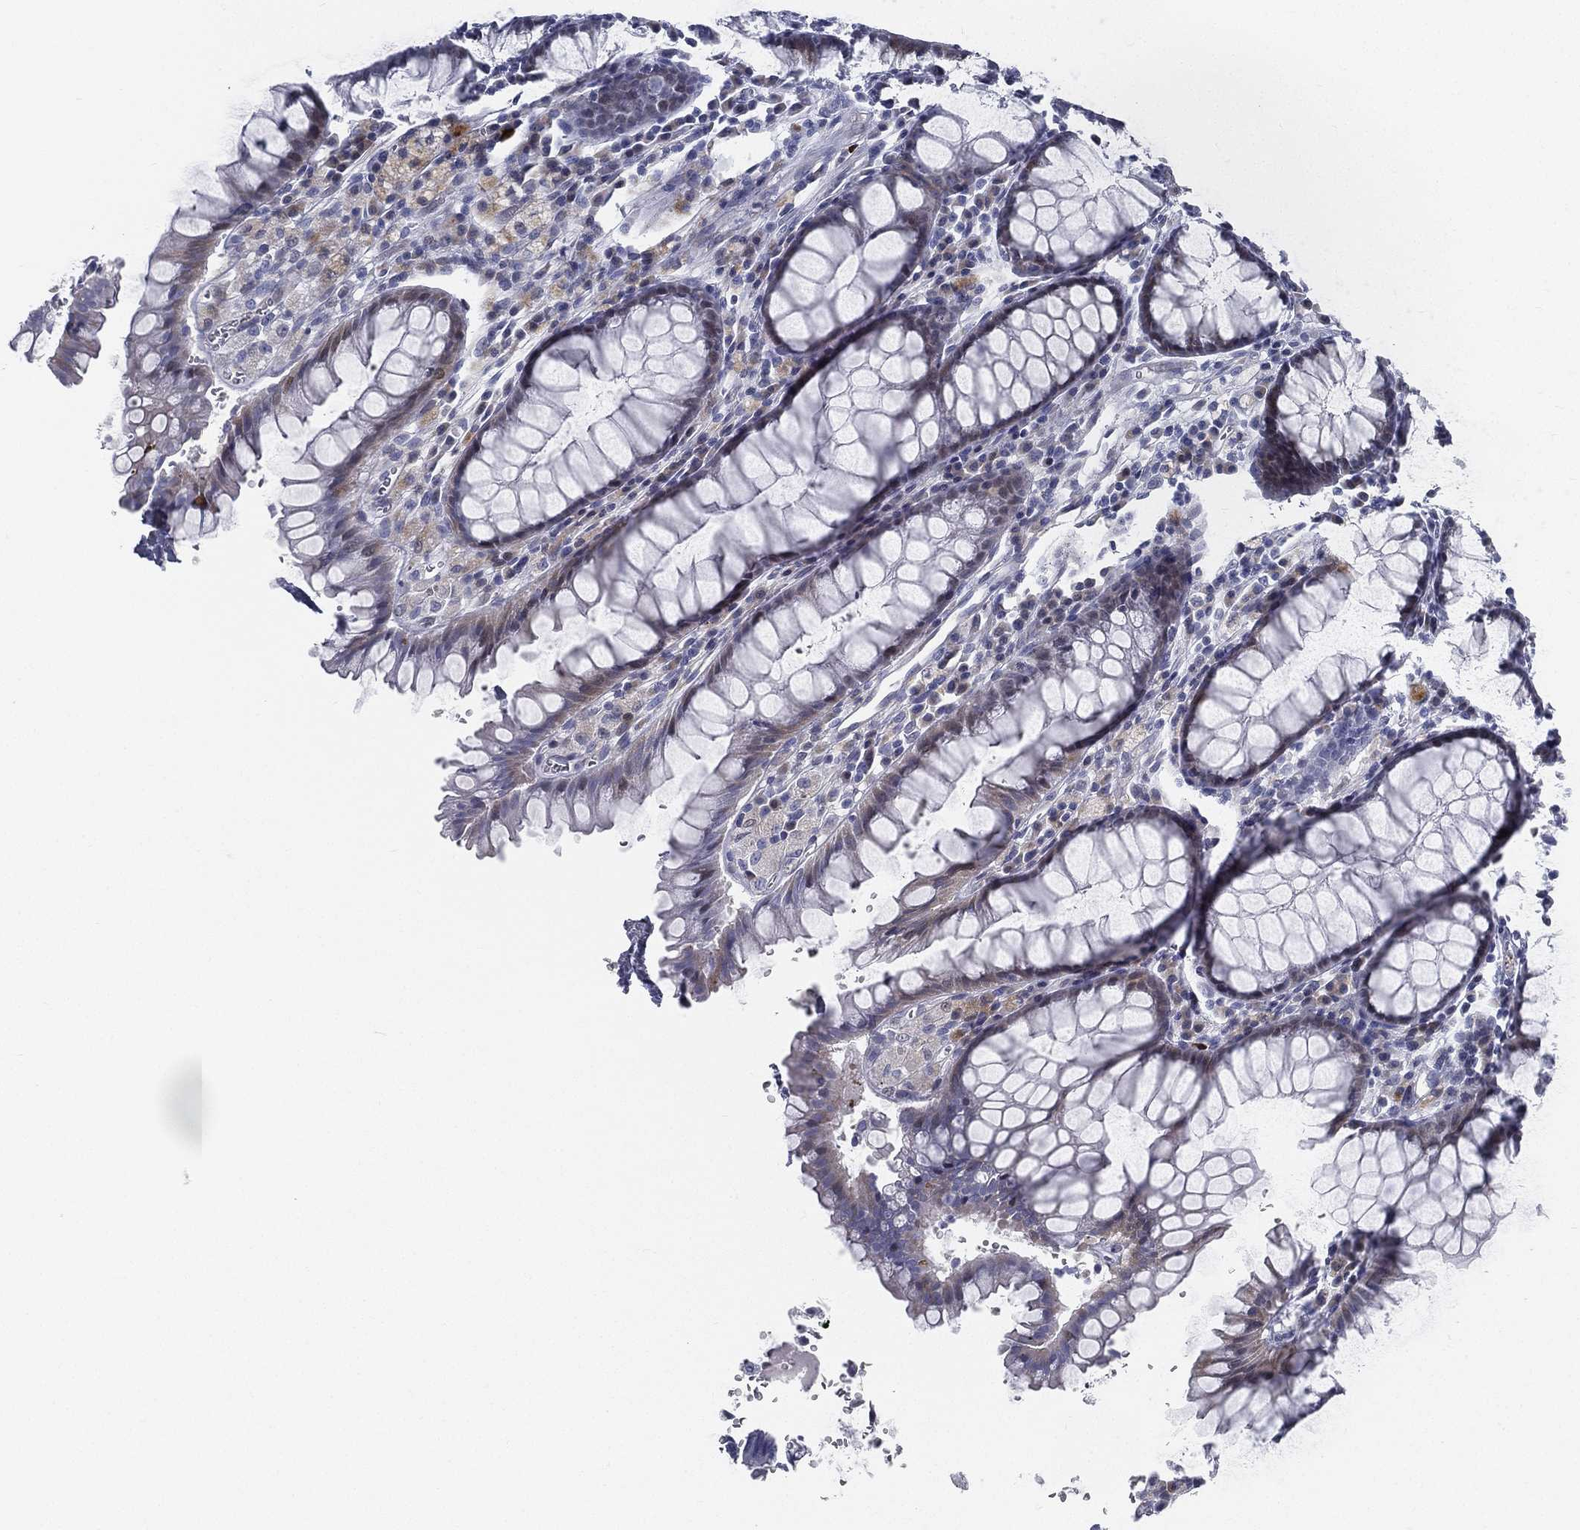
{"staining": {"intensity": "negative", "quantity": "none", "location": "none"}, "tissue": "rectum", "cell_type": "Glandular cells", "image_type": "normal", "snomed": [{"axis": "morphology", "description": "Normal tissue, NOS"}, {"axis": "topography", "description": "Rectum"}], "caption": "Immunohistochemistry micrograph of normal human rectum stained for a protein (brown), which displays no staining in glandular cells.", "gene": "SPPL2C", "patient": {"sex": "female", "age": 68}}